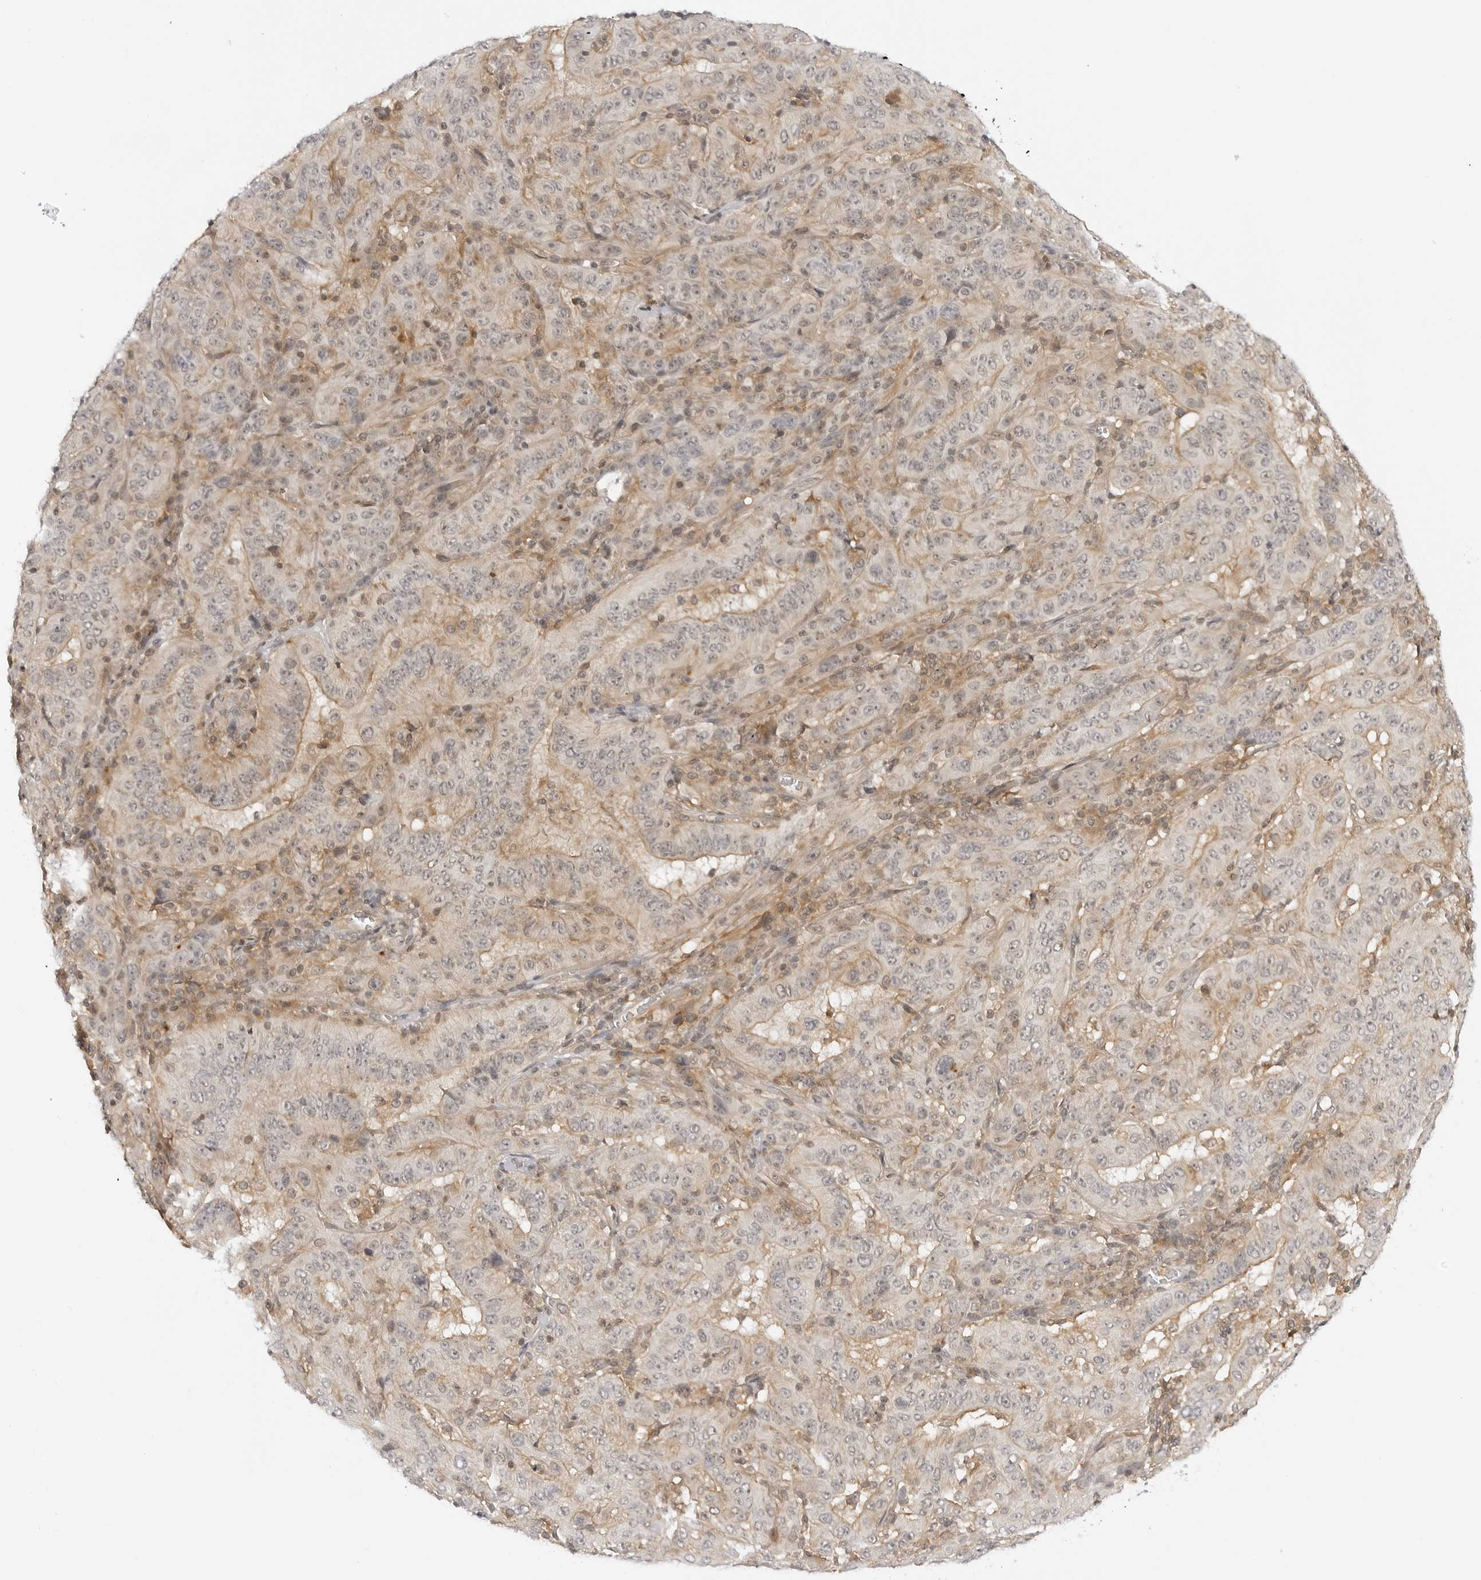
{"staining": {"intensity": "weak", "quantity": "25%-75%", "location": "cytoplasmic/membranous"}, "tissue": "pancreatic cancer", "cell_type": "Tumor cells", "image_type": "cancer", "snomed": [{"axis": "morphology", "description": "Adenocarcinoma, NOS"}, {"axis": "topography", "description": "Pancreas"}], "caption": "A high-resolution photomicrograph shows immunohistochemistry staining of pancreatic cancer, which reveals weak cytoplasmic/membranous positivity in about 25%-75% of tumor cells.", "gene": "MAP2K5", "patient": {"sex": "male", "age": 63}}